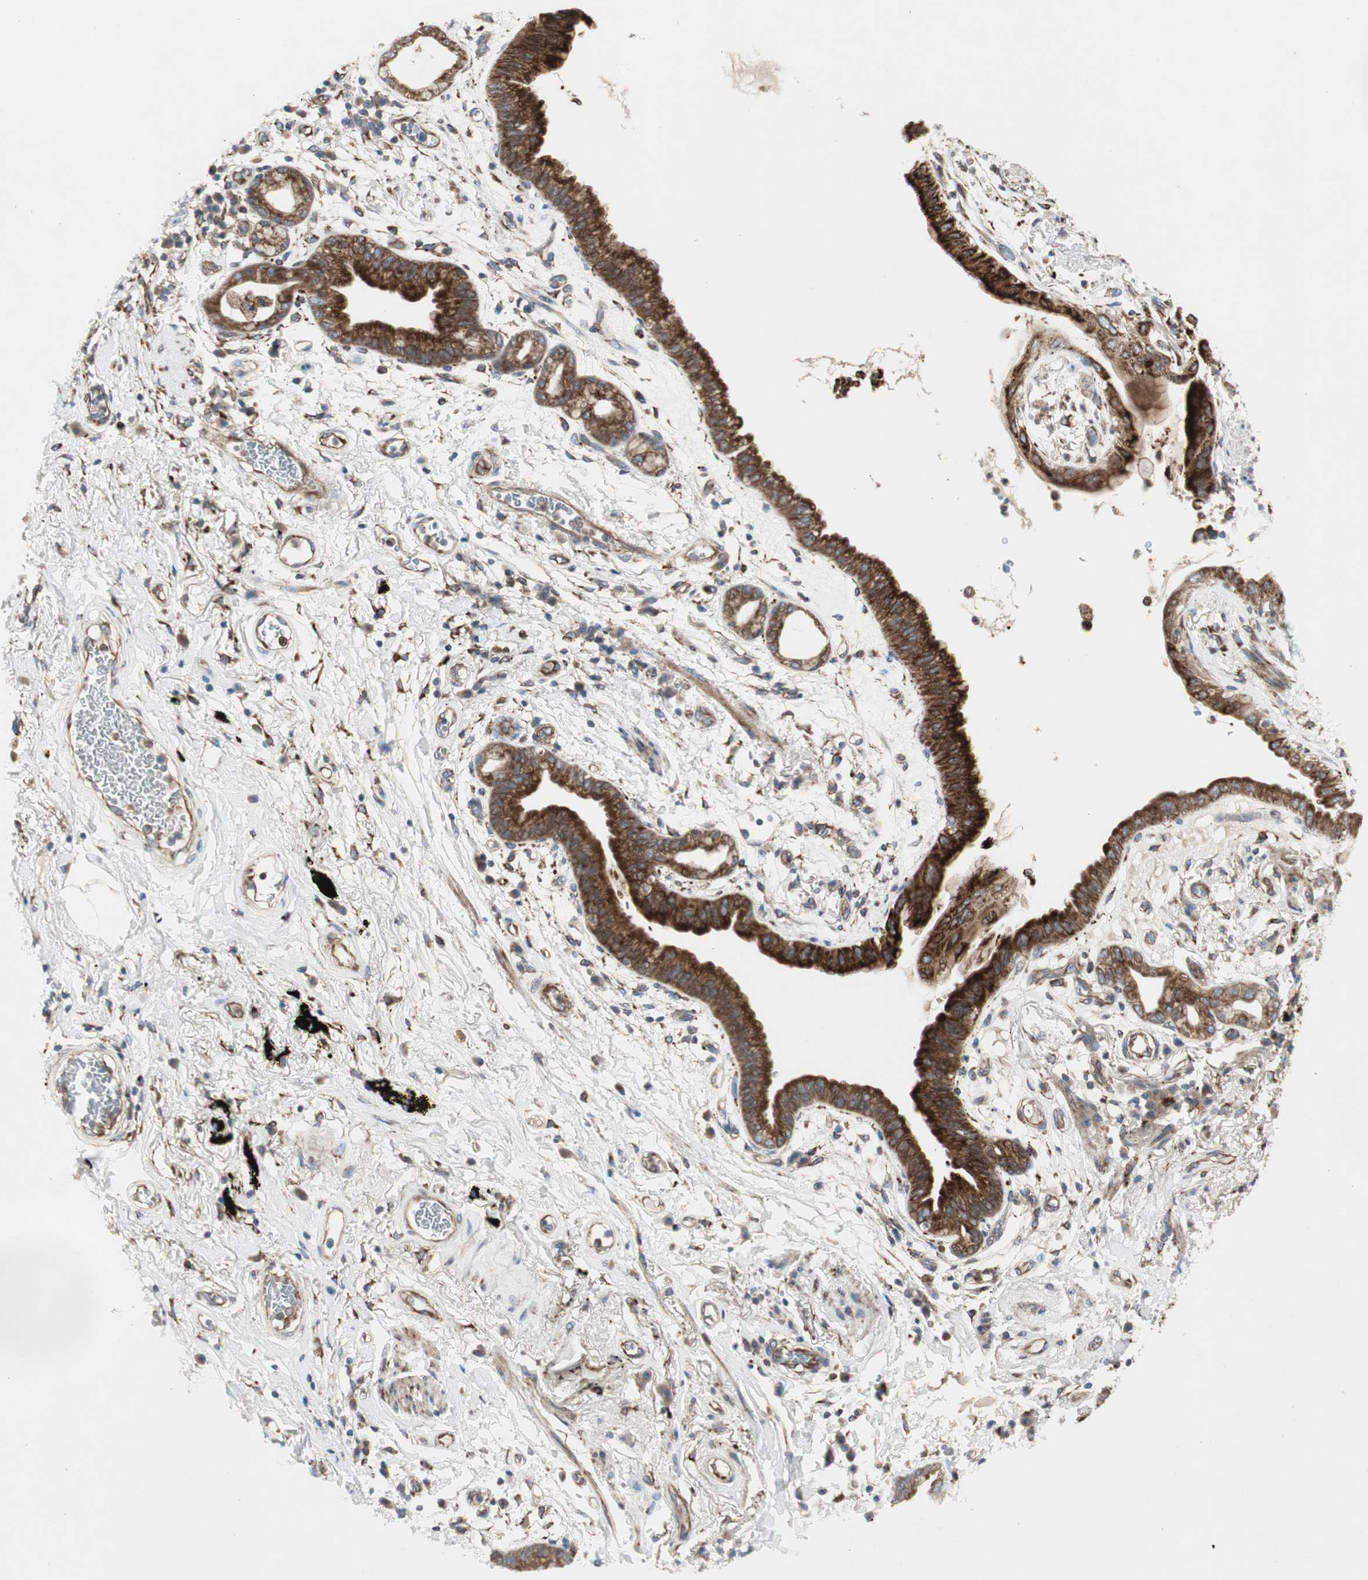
{"staining": {"intensity": "strong", "quantity": ">75%", "location": "cytoplasmic/membranous"}, "tissue": "lung cancer", "cell_type": "Tumor cells", "image_type": "cancer", "snomed": [{"axis": "morphology", "description": "Adenocarcinoma, NOS"}, {"axis": "topography", "description": "Lung"}], "caption": "This image demonstrates immunohistochemistry (IHC) staining of human lung adenocarcinoma, with high strong cytoplasmic/membranous staining in about >75% of tumor cells.", "gene": "H6PD", "patient": {"sex": "female", "age": 70}}